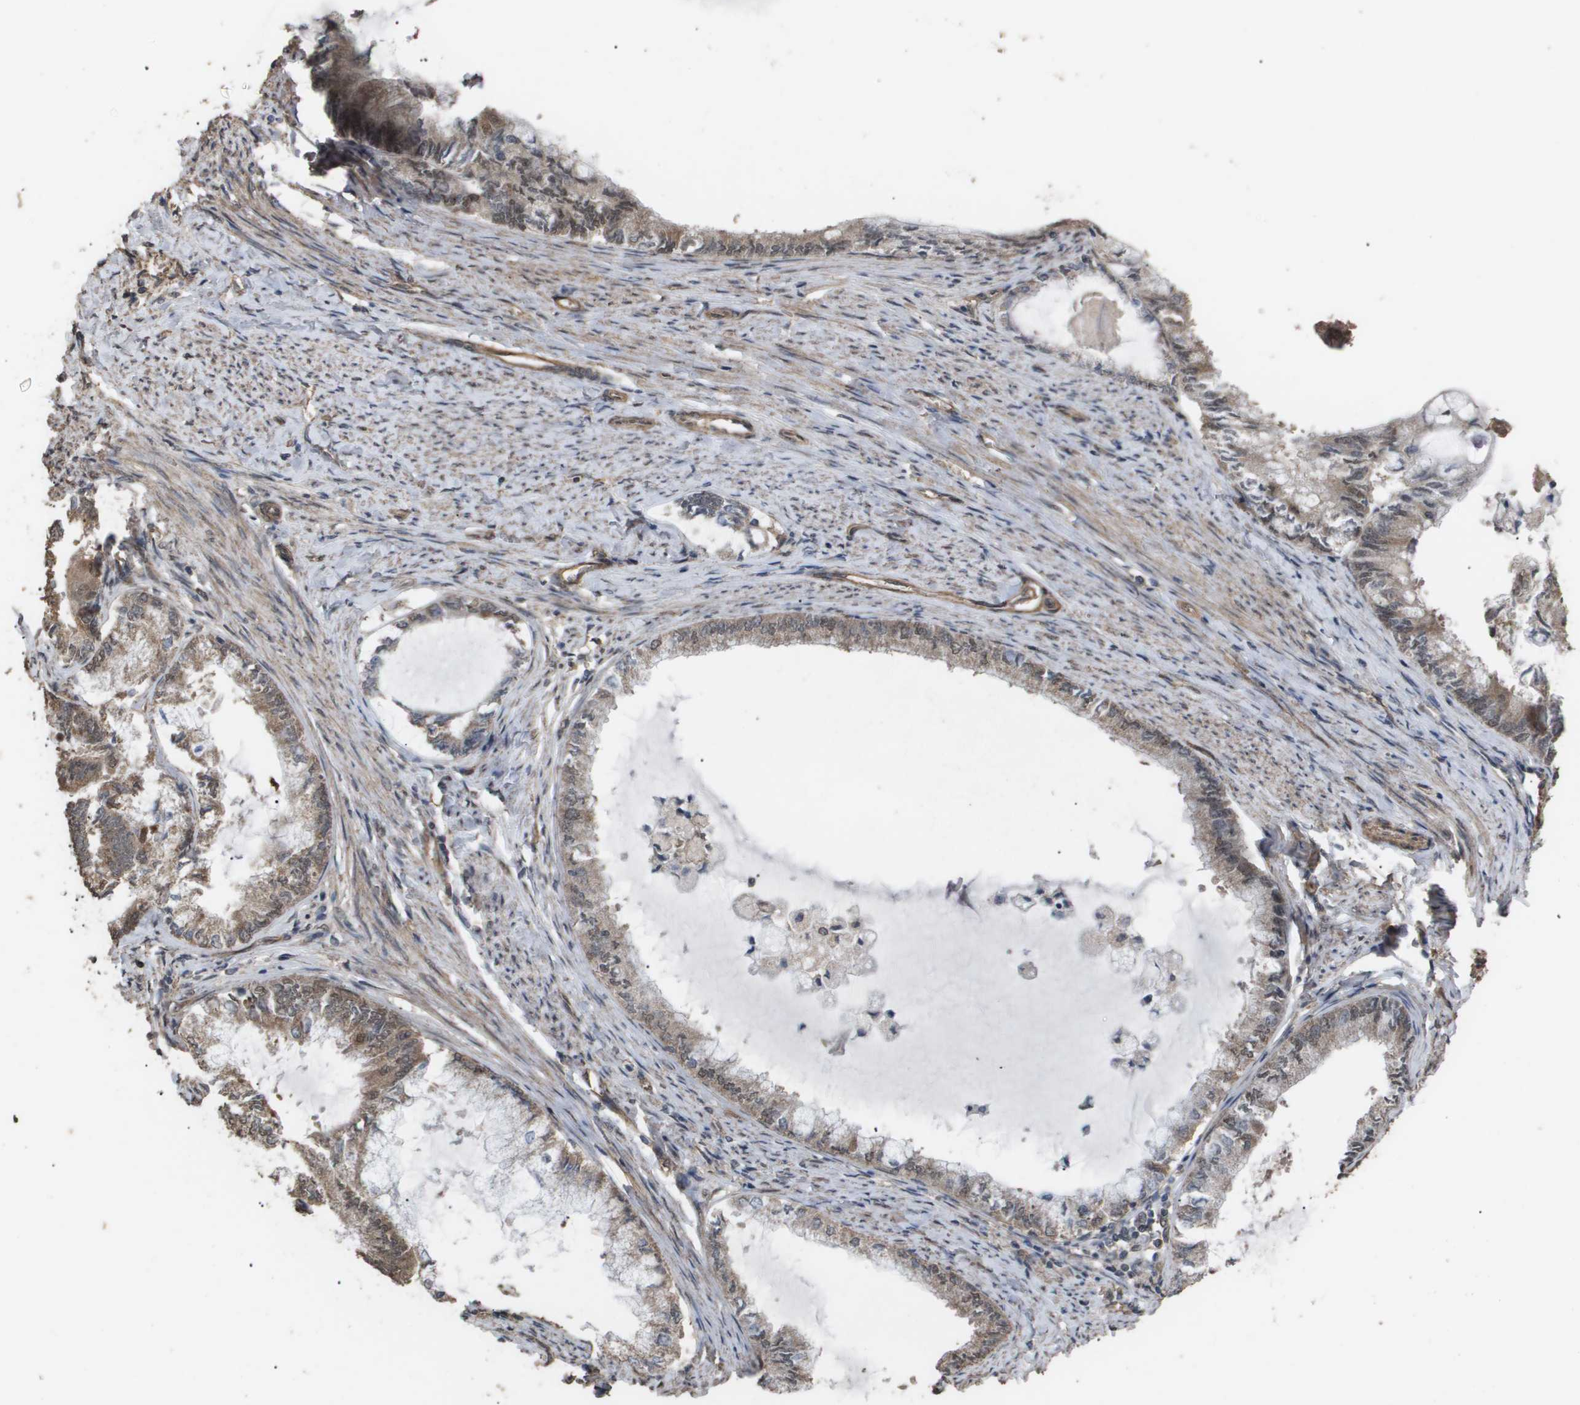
{"staining": {"intensity": "moderate", "quantity": ">75%", "location": "cytoplasmic/membranous"}, "tissue": "endometrial cancer", "cell_type": "Tumor cells", "image_type": "cancer", "snomed": [{"axis": "morphology", "description": "Adenocarcinoma, NOS"}, {"axis": "topography", "description": "Endometrium"}], "caption": "Moderate cytoplasmic/membranous protein expression is identified in approximately >75% of tumor cells in endometrial cancer. The staining was performed using DAB, with brown indicating positive protein expression. Nuclei are stained blue with hematoxylin.", "gene": "CUL5", "patient": {"sex": "female", "age": 86}}